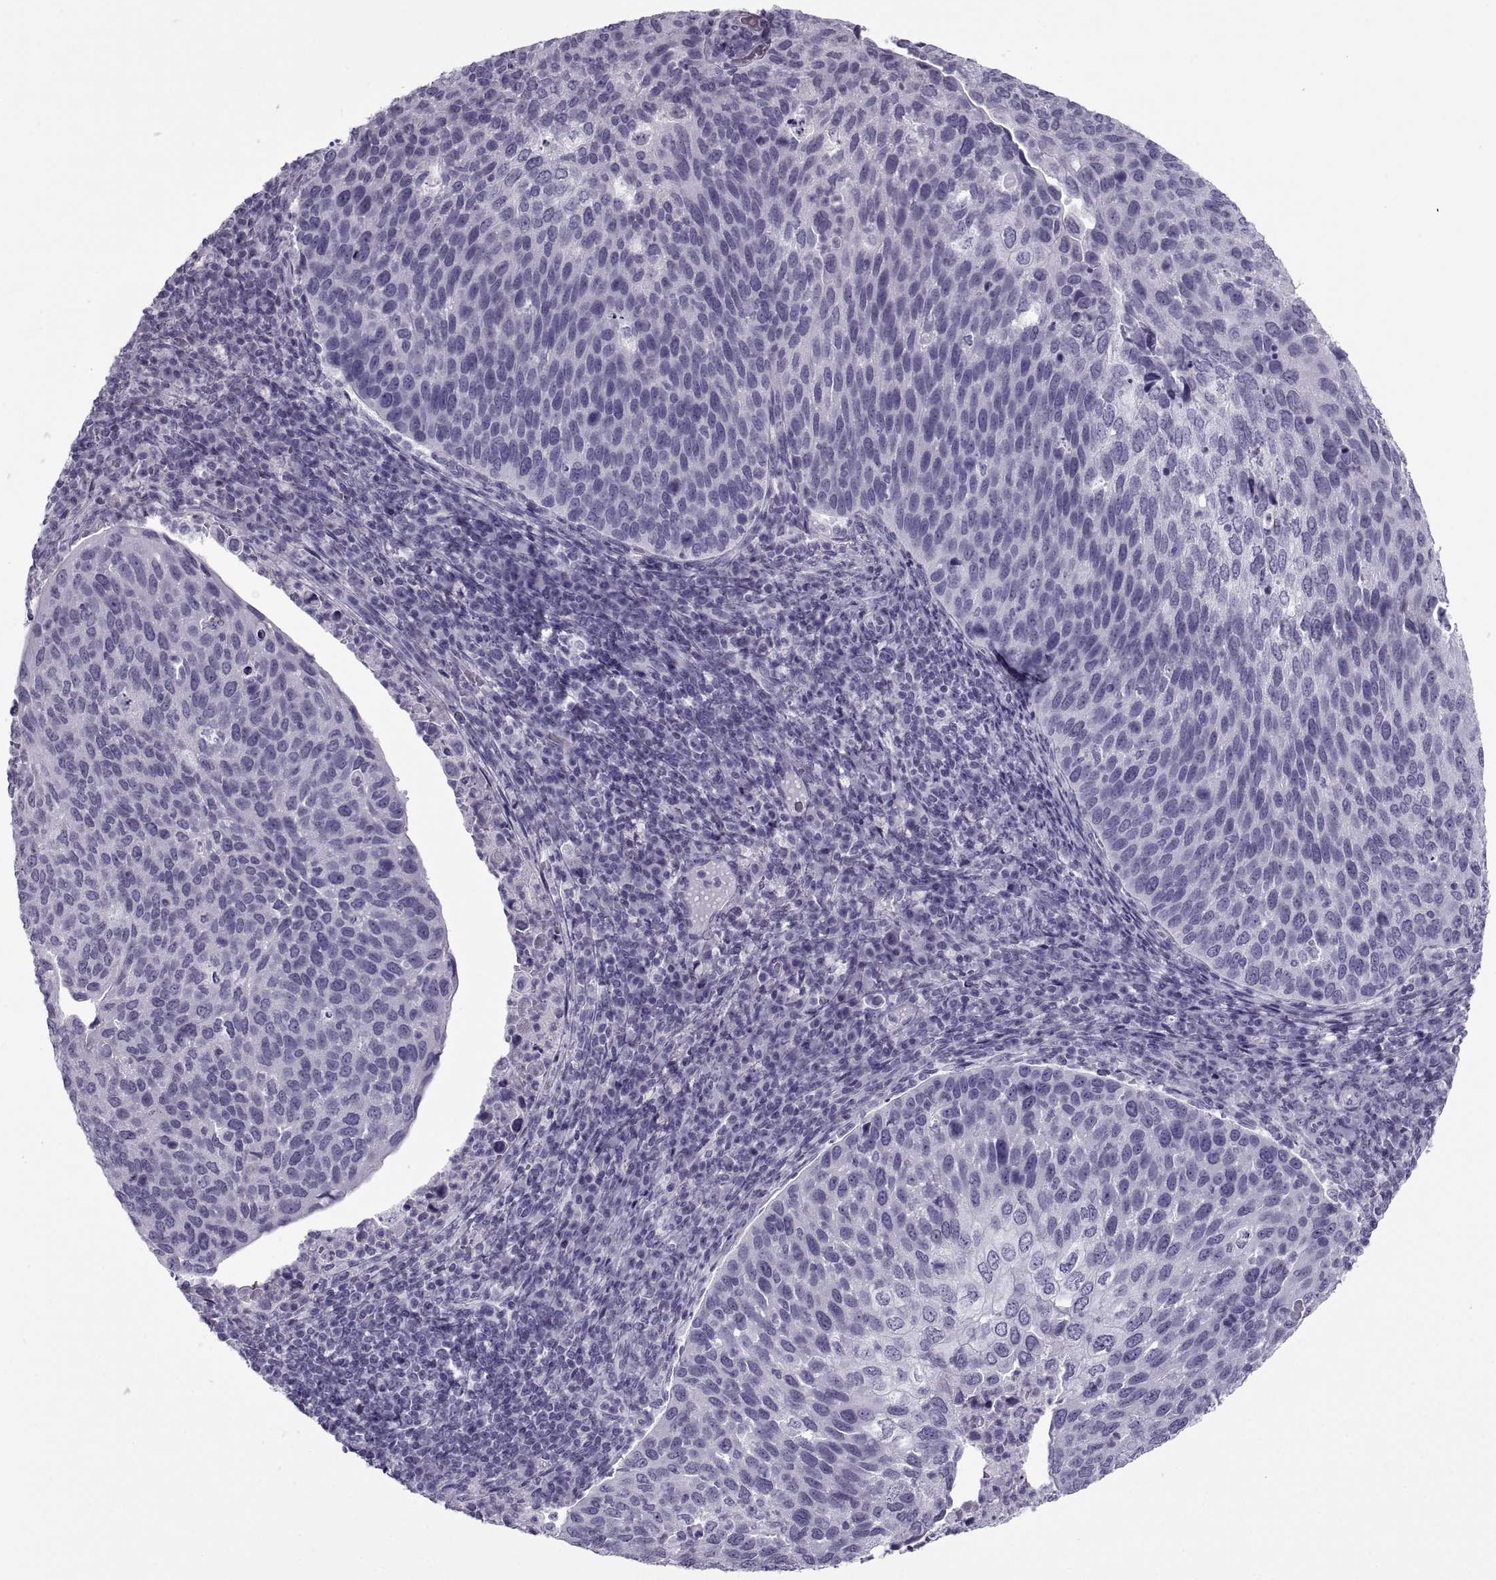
{"staining": {"intensity": "negative", "quantity": "none", "location": "none"}, "tissue": "cervical cancer", "cell_type": "Tumor cells", "image_type": "cancer", "snomed": [{"axis": "morphology", "description": "Squamous cell carcinoma, NOS"}, {"axis": "topography", "description": "Cervix"}], "caption": "An image of cervical cancer stained for a protein displays no brown staining in tumor cells. The staining is performed using DAB (3,3'-diaminobenzidine) brown chromogen with nuclei counter-stained in using hematoxylin.", "gene": "RLBP1", "patient": {"sex": "female", "age": 54}}